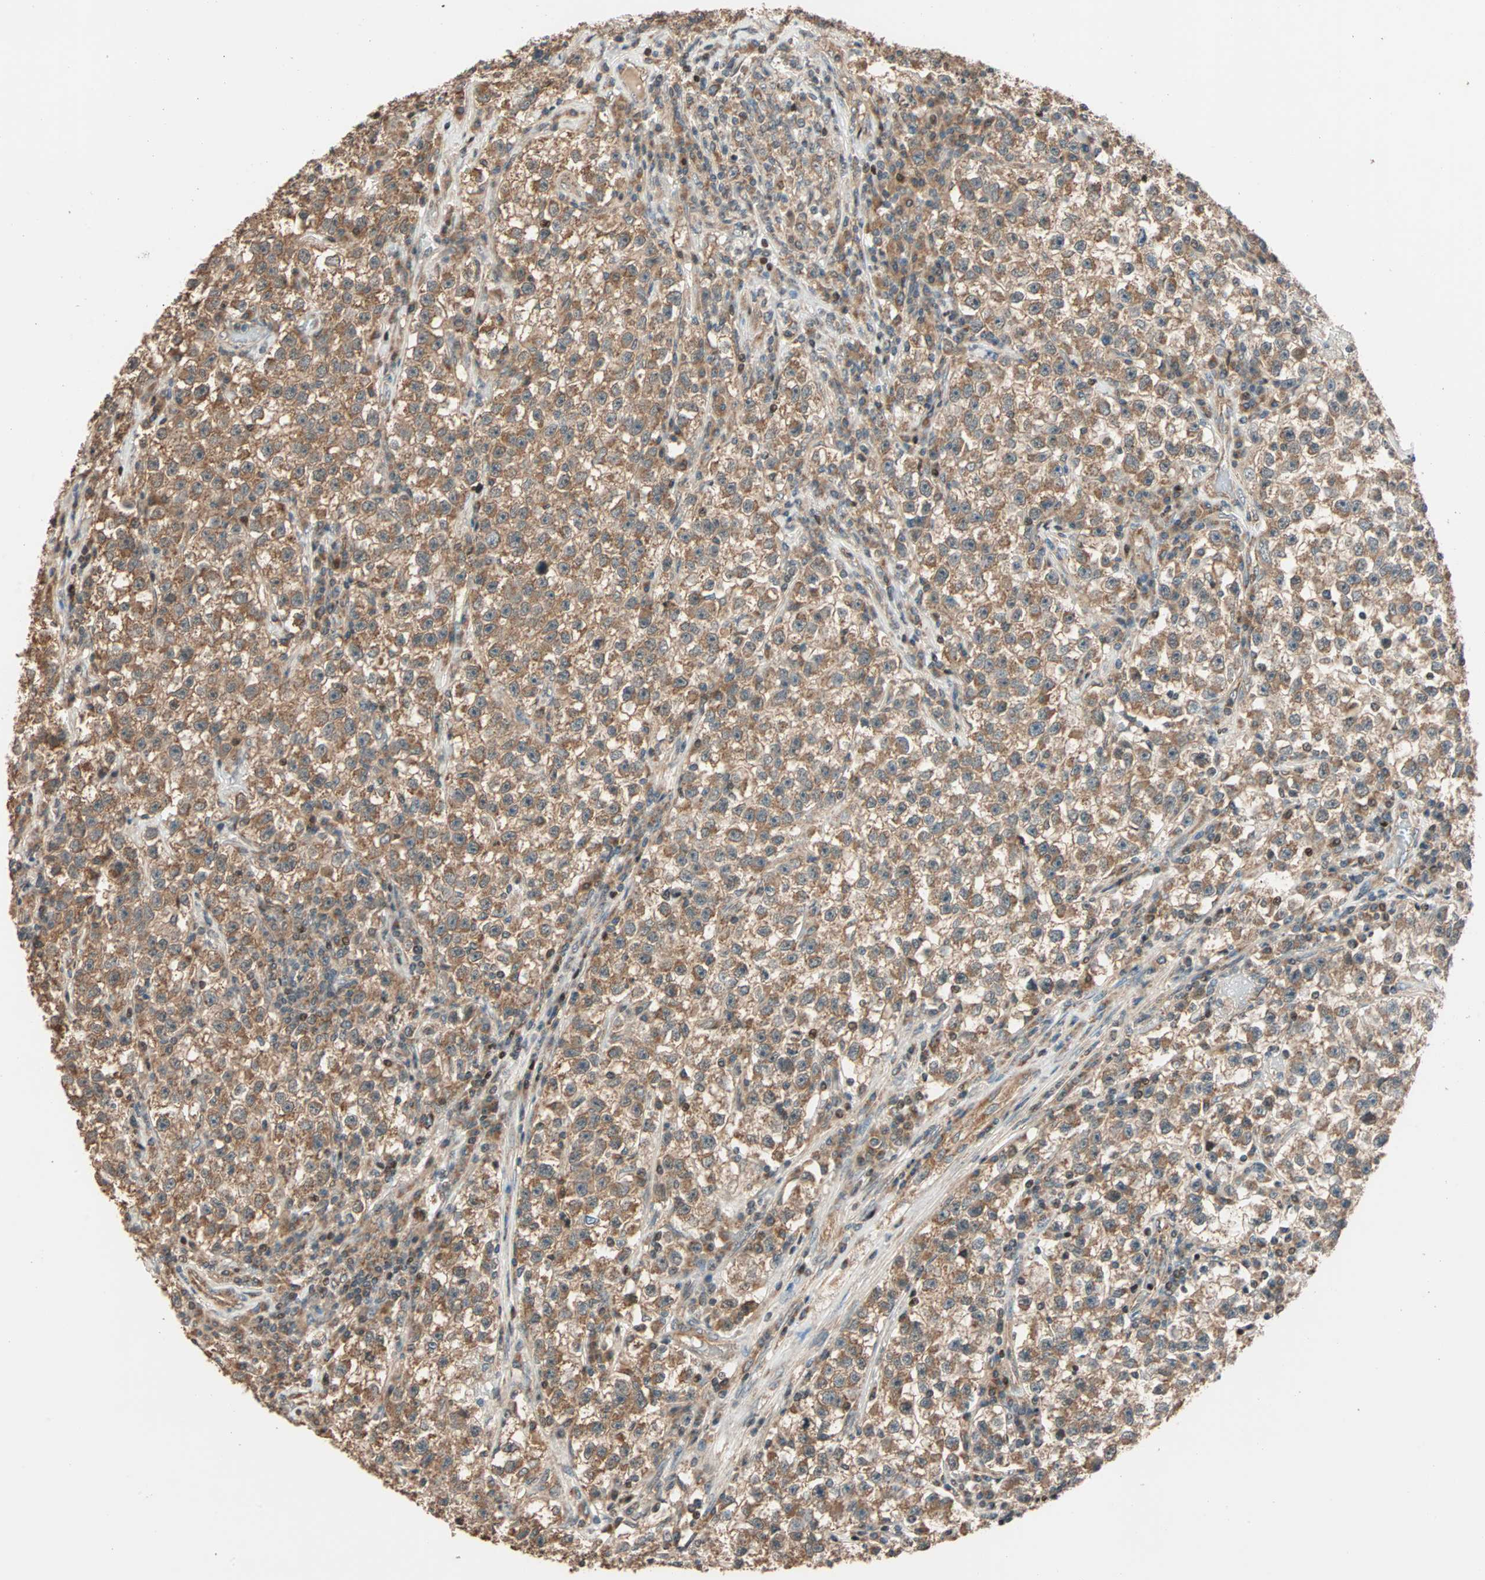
{"staining": {"intensity": "moderate", "quantity": ">75%", "location": "cytoplasmic/membranous"}, "tissue": "testis cancer", "cell_type": "Tumor cells", "image_type": "cancer", "snomed": [{"axis": "morphology", "description": "Seminoma, NOS"}, {"axis": "topography", "description": "Testis"}], "caption": "Human testis cancer stained with a protein marker displays moderate staining in tumor cells.", "gene": "HECW1", "patient": {"sex": "male", "age": 22}}